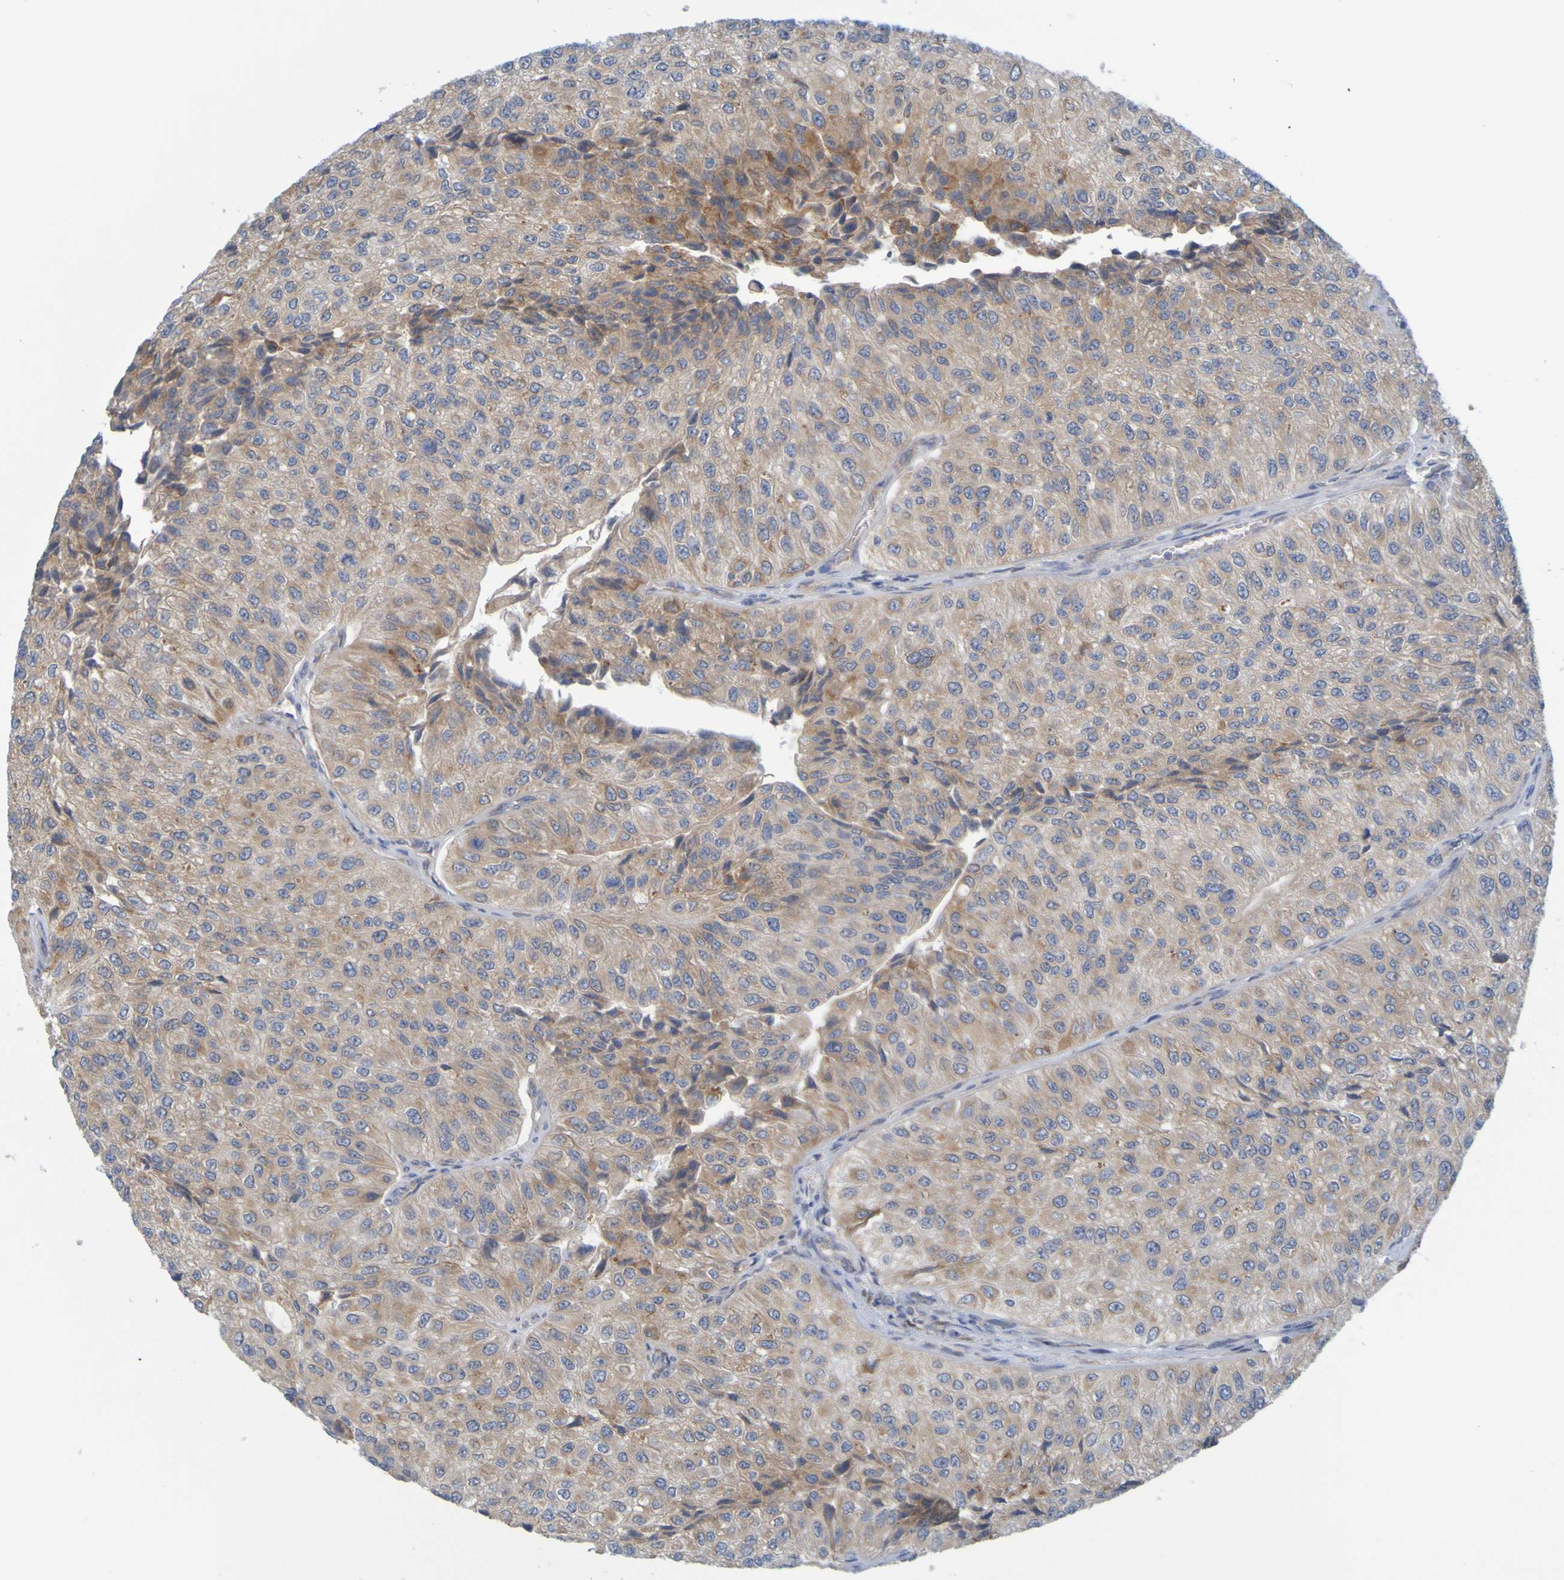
{"staining": {"intensity": "moderate", "quantity": ">75%", "location": "cytoplasmic/membranous"}, "tissue": "urothelial cancer", "cell_type": "Tumor cells", "image_type": "cancer", "snomed": [{"axis": "morphology", "description": "Urothelial carcinoma, High grade"}, {"axis": "topography", "description": "Kidney"}, {"axis": "topography", "description": "Urinary bladder"}], "caption": "IHC staining of urothelial cancer, which shows medium levels of moderate cytoplasmic/membranous positivity in about >75% of tumor cells indicating moderate cytoplasmic/membranous protein positivity. The staining was performed using DAB (3,3'-diaminobenzidine) (brown) for protein detection and nuclei were counterstained in hematoxylin (blue).", "gene": "MOGS", "patient": {"sex": "male", "age": 77}}